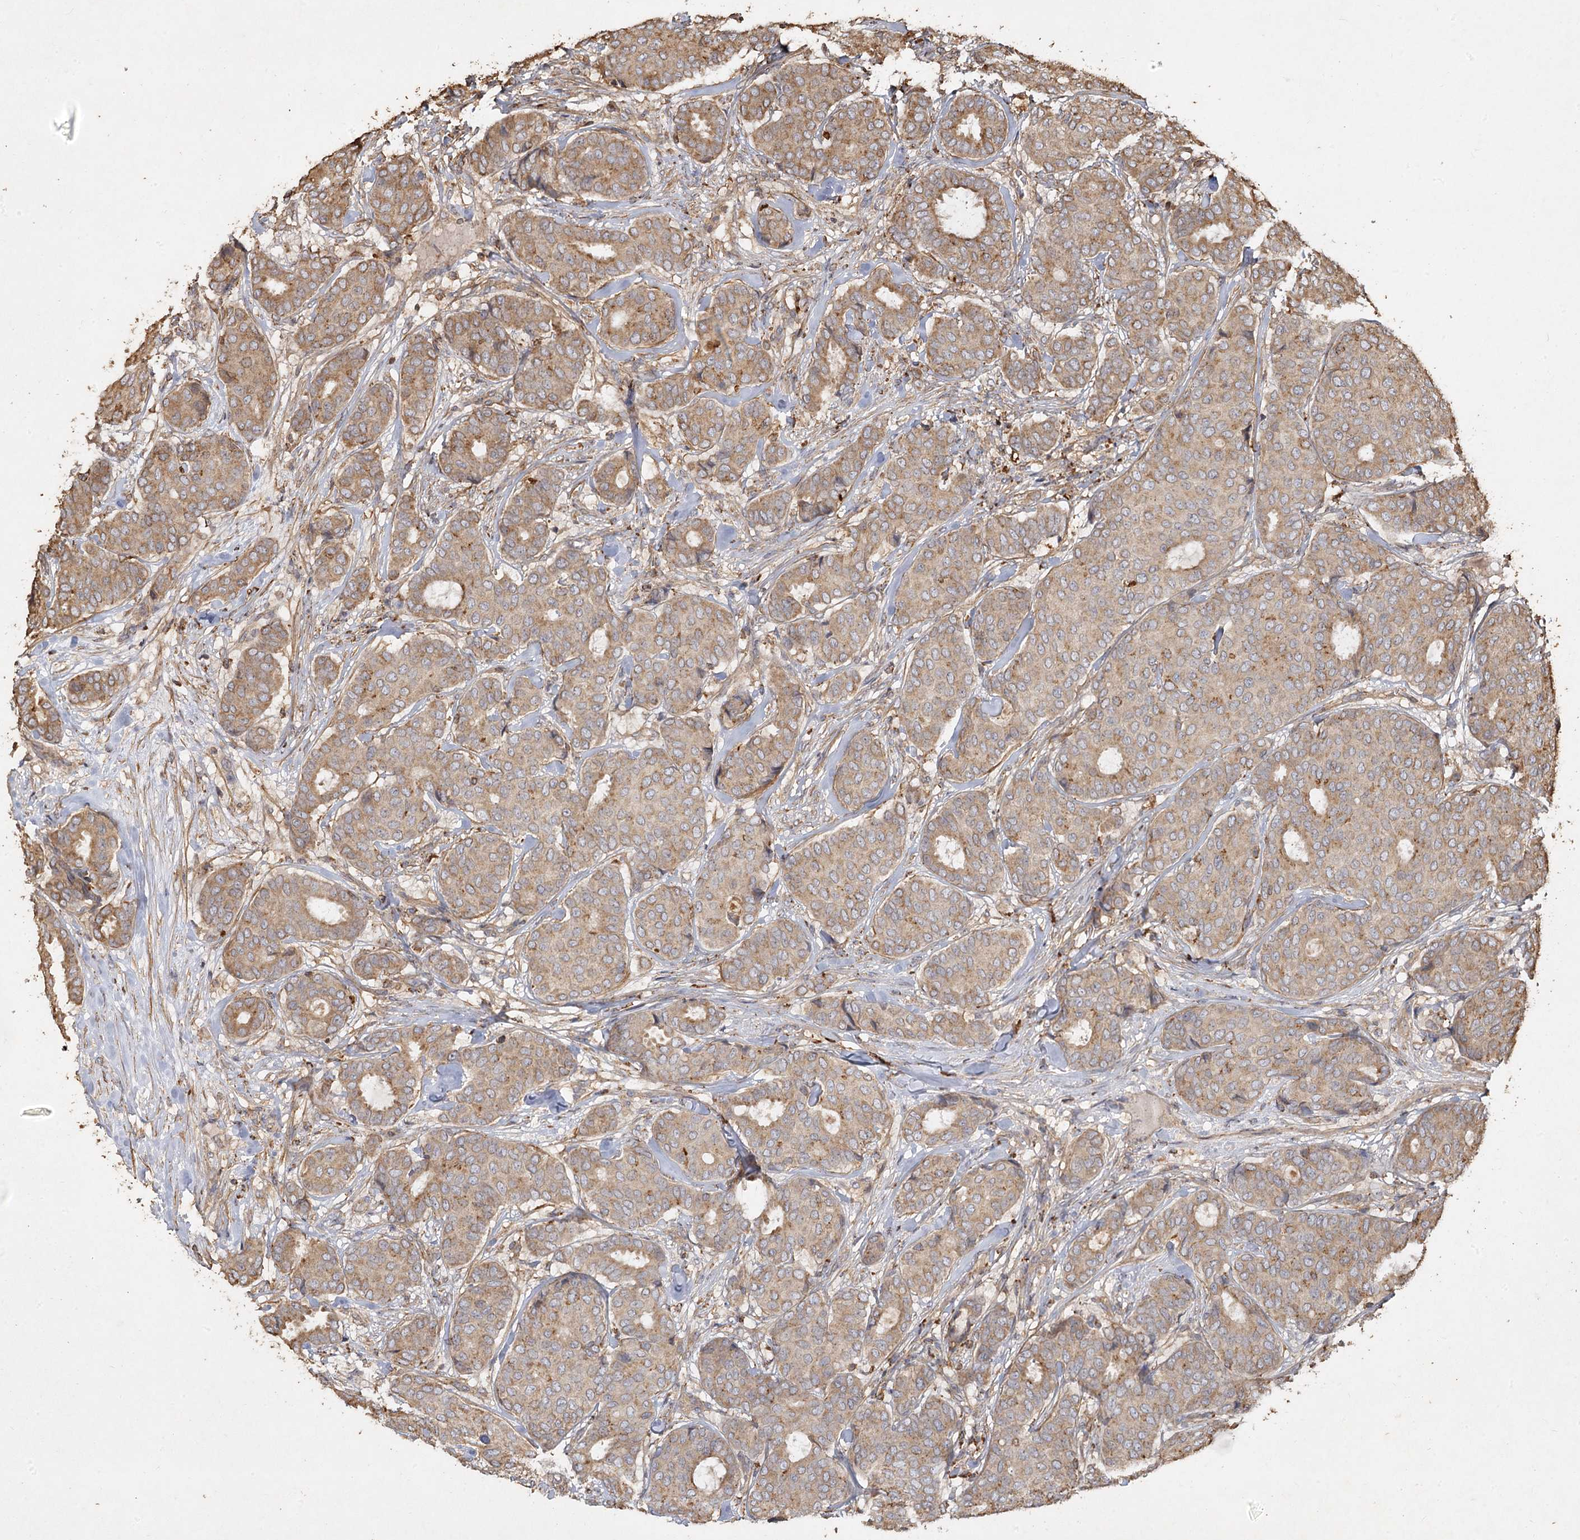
{"staining": {"intensity": "moderate", "quantity": ">75%", "location": "cytoplasmic/membranous"}, "tissue": "breast cancer", "cell_type": "Tumor cells", "image_type": "cancer", "snomed": [{"axis": "morphology", "description": "Duct carcinoma"}, {"axis": "topography", "description": "Breast"}], "caption": "Breast cancer stained for a protein (brown) exhibits moderate cytoplasmic/membranous positive expression in about >75% of tumor cells.", "gene": "PIK3C2A", "patient": {"sex": "female", "age": 75}}